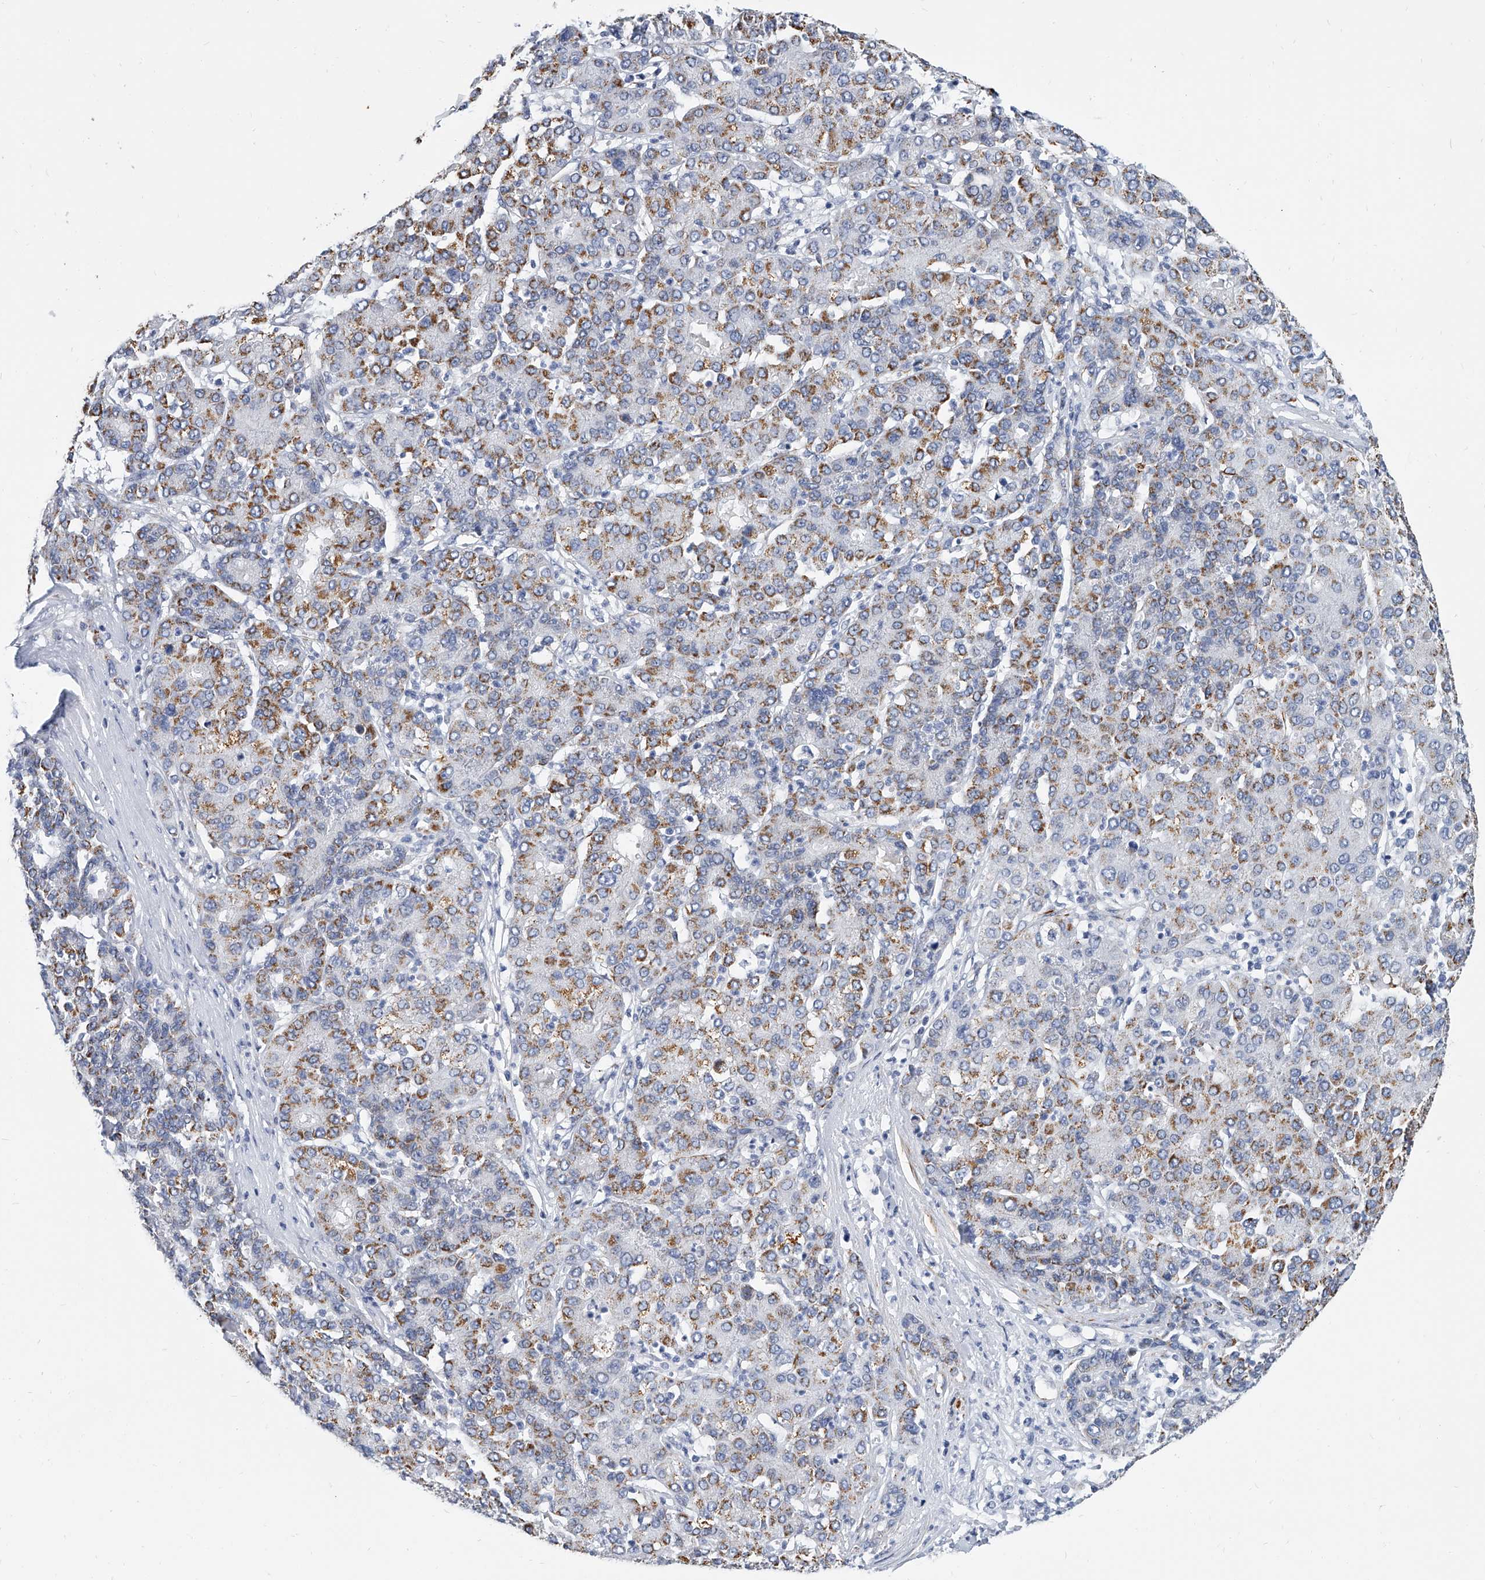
{"staining": {"intensity": "moderate", "quantity": ">75%", "location": "cytoplasmic/membranous"}, "tissue": "liver cancer", "cell_type": "Tumor cells", "image_type": "cancer", "snomed": [{"axis": "morphology", "description": "Carcinoma, Hepatocellular, NOS"}, {"axis": "topography", "description": "Liver"}], "caption": "The histopathology image demonstrates a brown stain indicating the presence of a protein in the cytoplasmic/membranous of tumor cells in liver hepatocellular carcinoma.", "gene": "KIRREL1", "patient": {"sex": "male", "age": 65}}